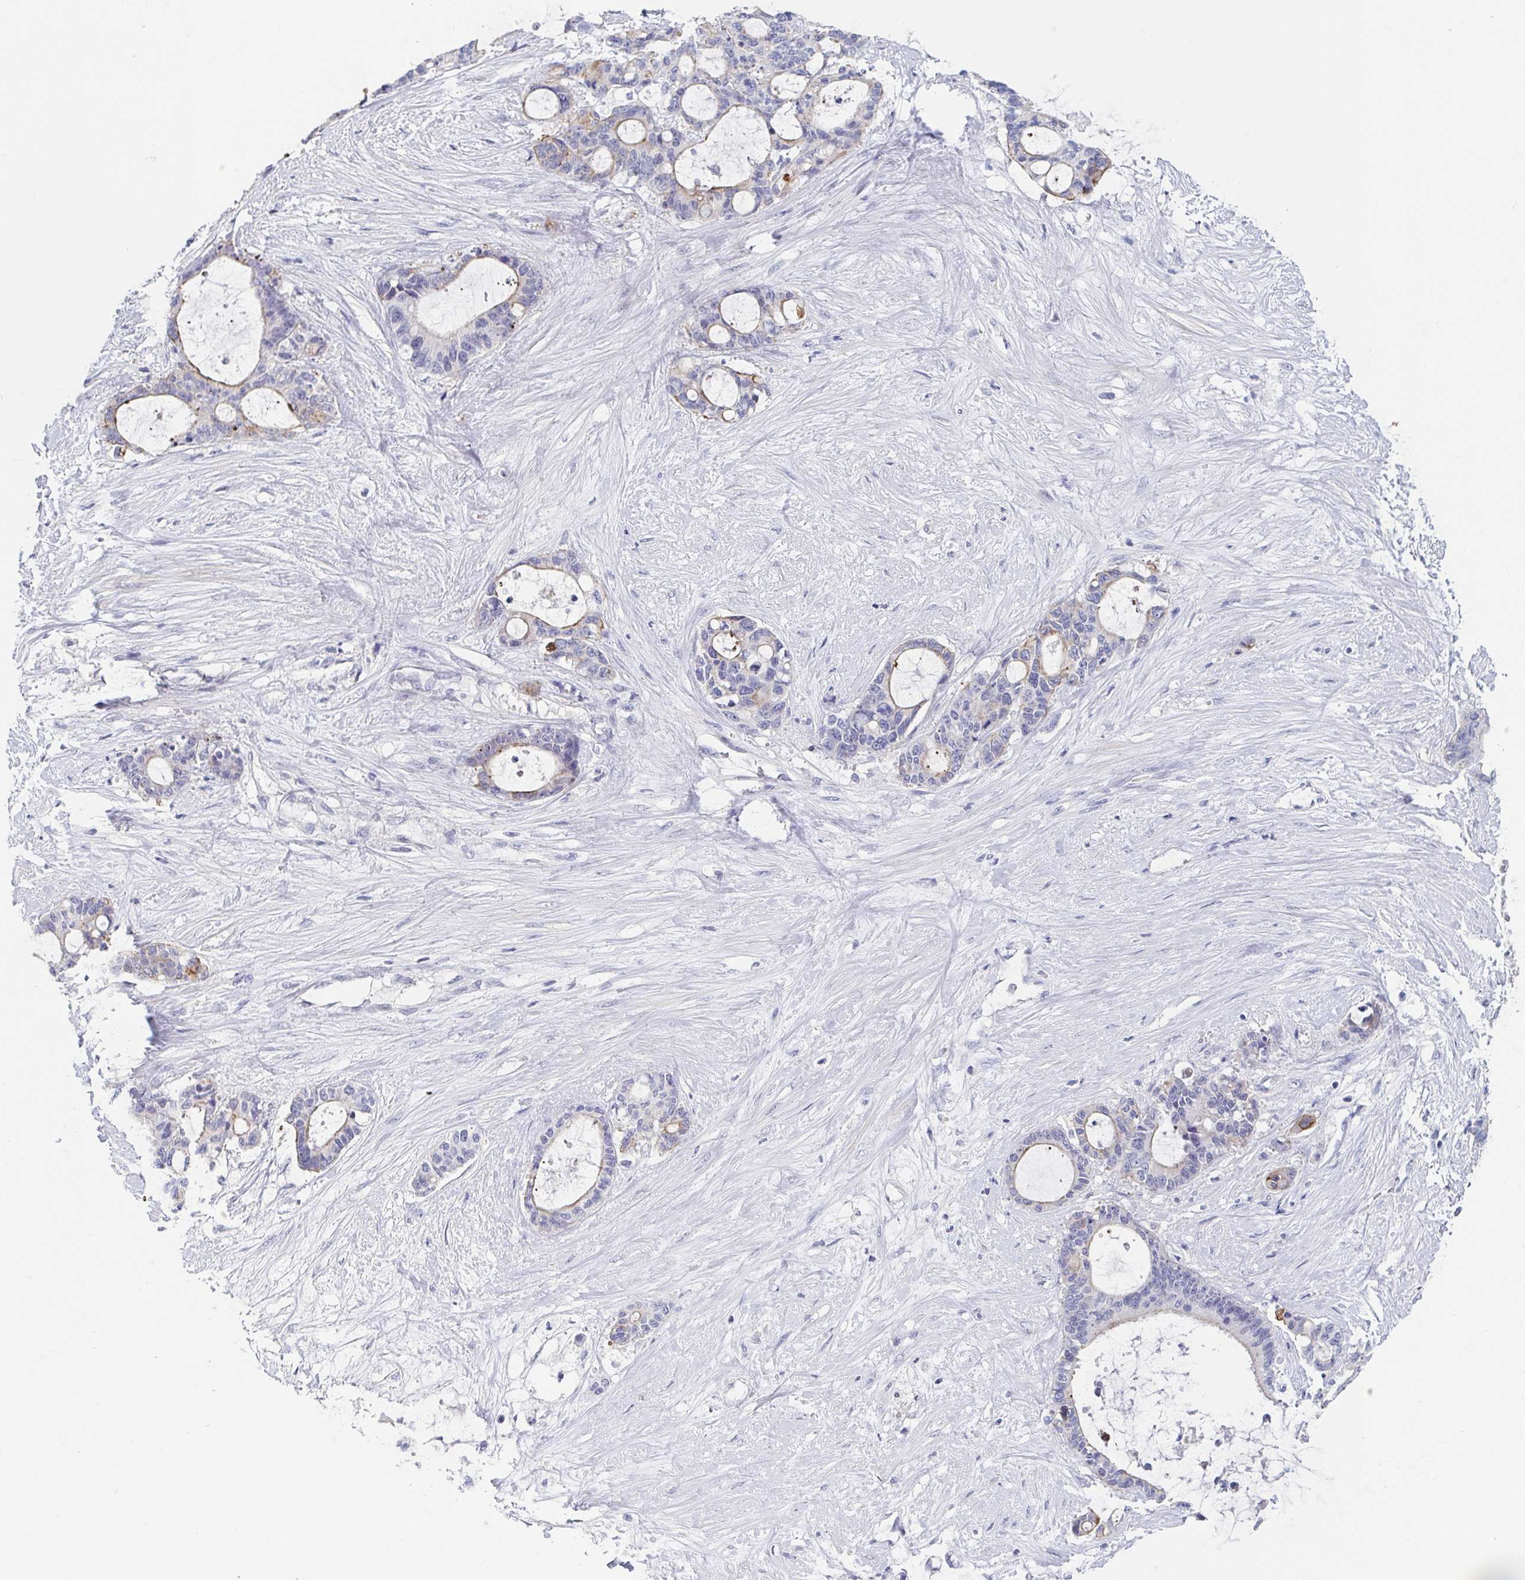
{"staining": {"intensity": "weak", "quantity": "<25%", "location": "cytoplasmic/membranous"}, "tissue": "liver cancer", "cell_type": "Tumor cells", "image_type": "cancer", "snomed": [{"axis": "morphology", "description": "Normal tissue, NOS"}, {"axis": "morphology", "description": "Cholangiocarcinoma"}, {"axis": "topography", "description": "Liver"}, {"axis": "topography", "description": "Peripheral nerve tissue"}], "caption": "A high-resolution image shows immunohistochemistry staining of cholangiocarcinoma (liver), which reveals no significant staining in tumor cells.", "gene": "RHOV", "patient": {"sex": "female", "age": 73}}